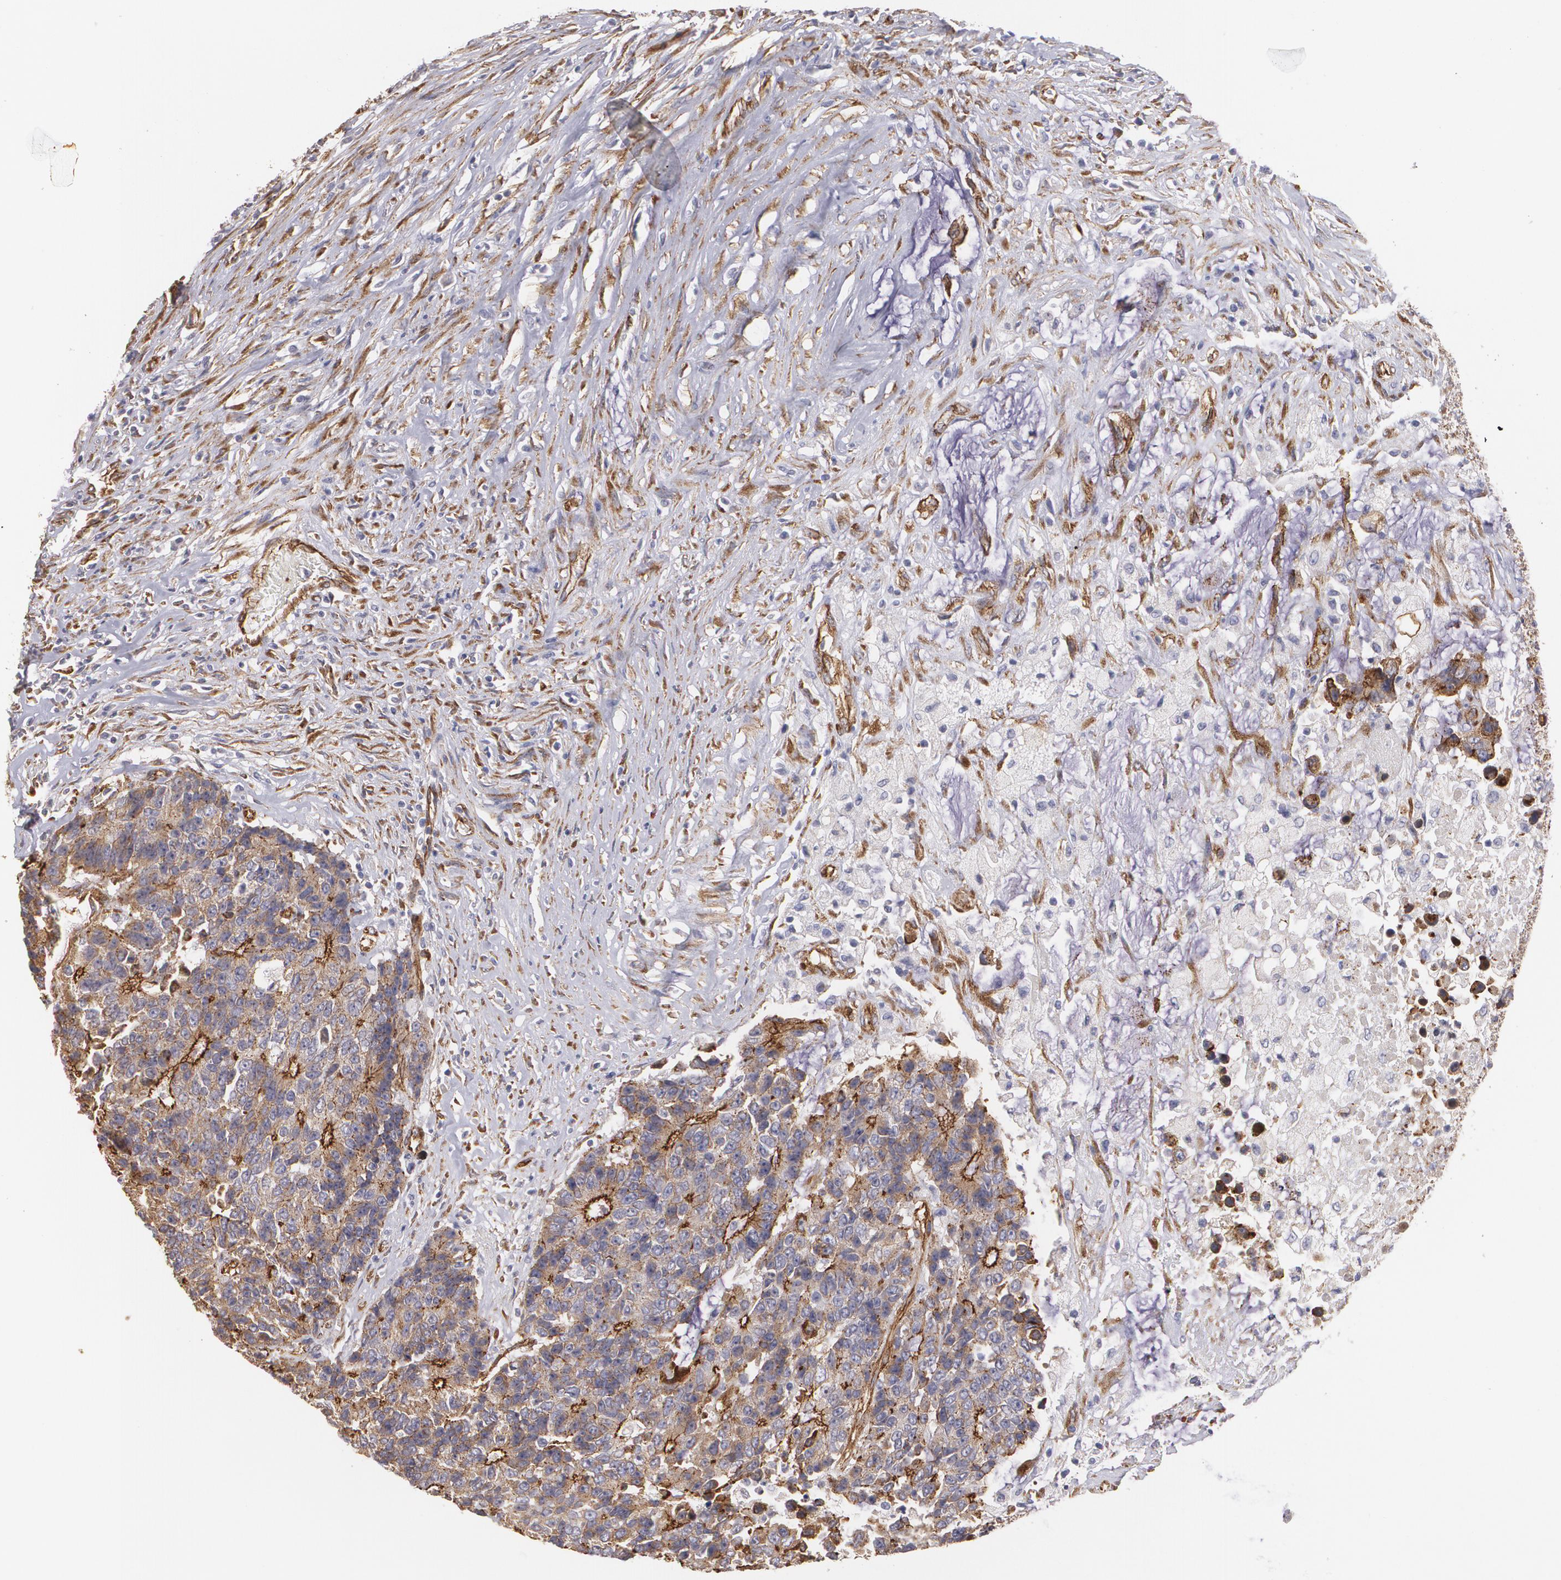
{"staining": {"intensity": "moderate", "quantity": ">75%", "location": "cytoplasmic/membranous"}, "tissue": "colorectal cancer", "cell_type": "Tumor cells", "image_type": "cancer", "snomed": [{"axis": "morphology", "description": "Adenocarcinoma, NOS"}, {"axis": "topography", "description": "Colon"}], "caption": "A brown stain shows moderate cytoplasmic/membranous staining of a protein in human colorectal cancer (adenocarcinoma) tumor cells. (Stains: DAB in brown, nuclei in blue, Microscopy: brightfield microscopy at high magnification).", "gene": "TJP1", "patient": {"sex": "female", "age": 86}}